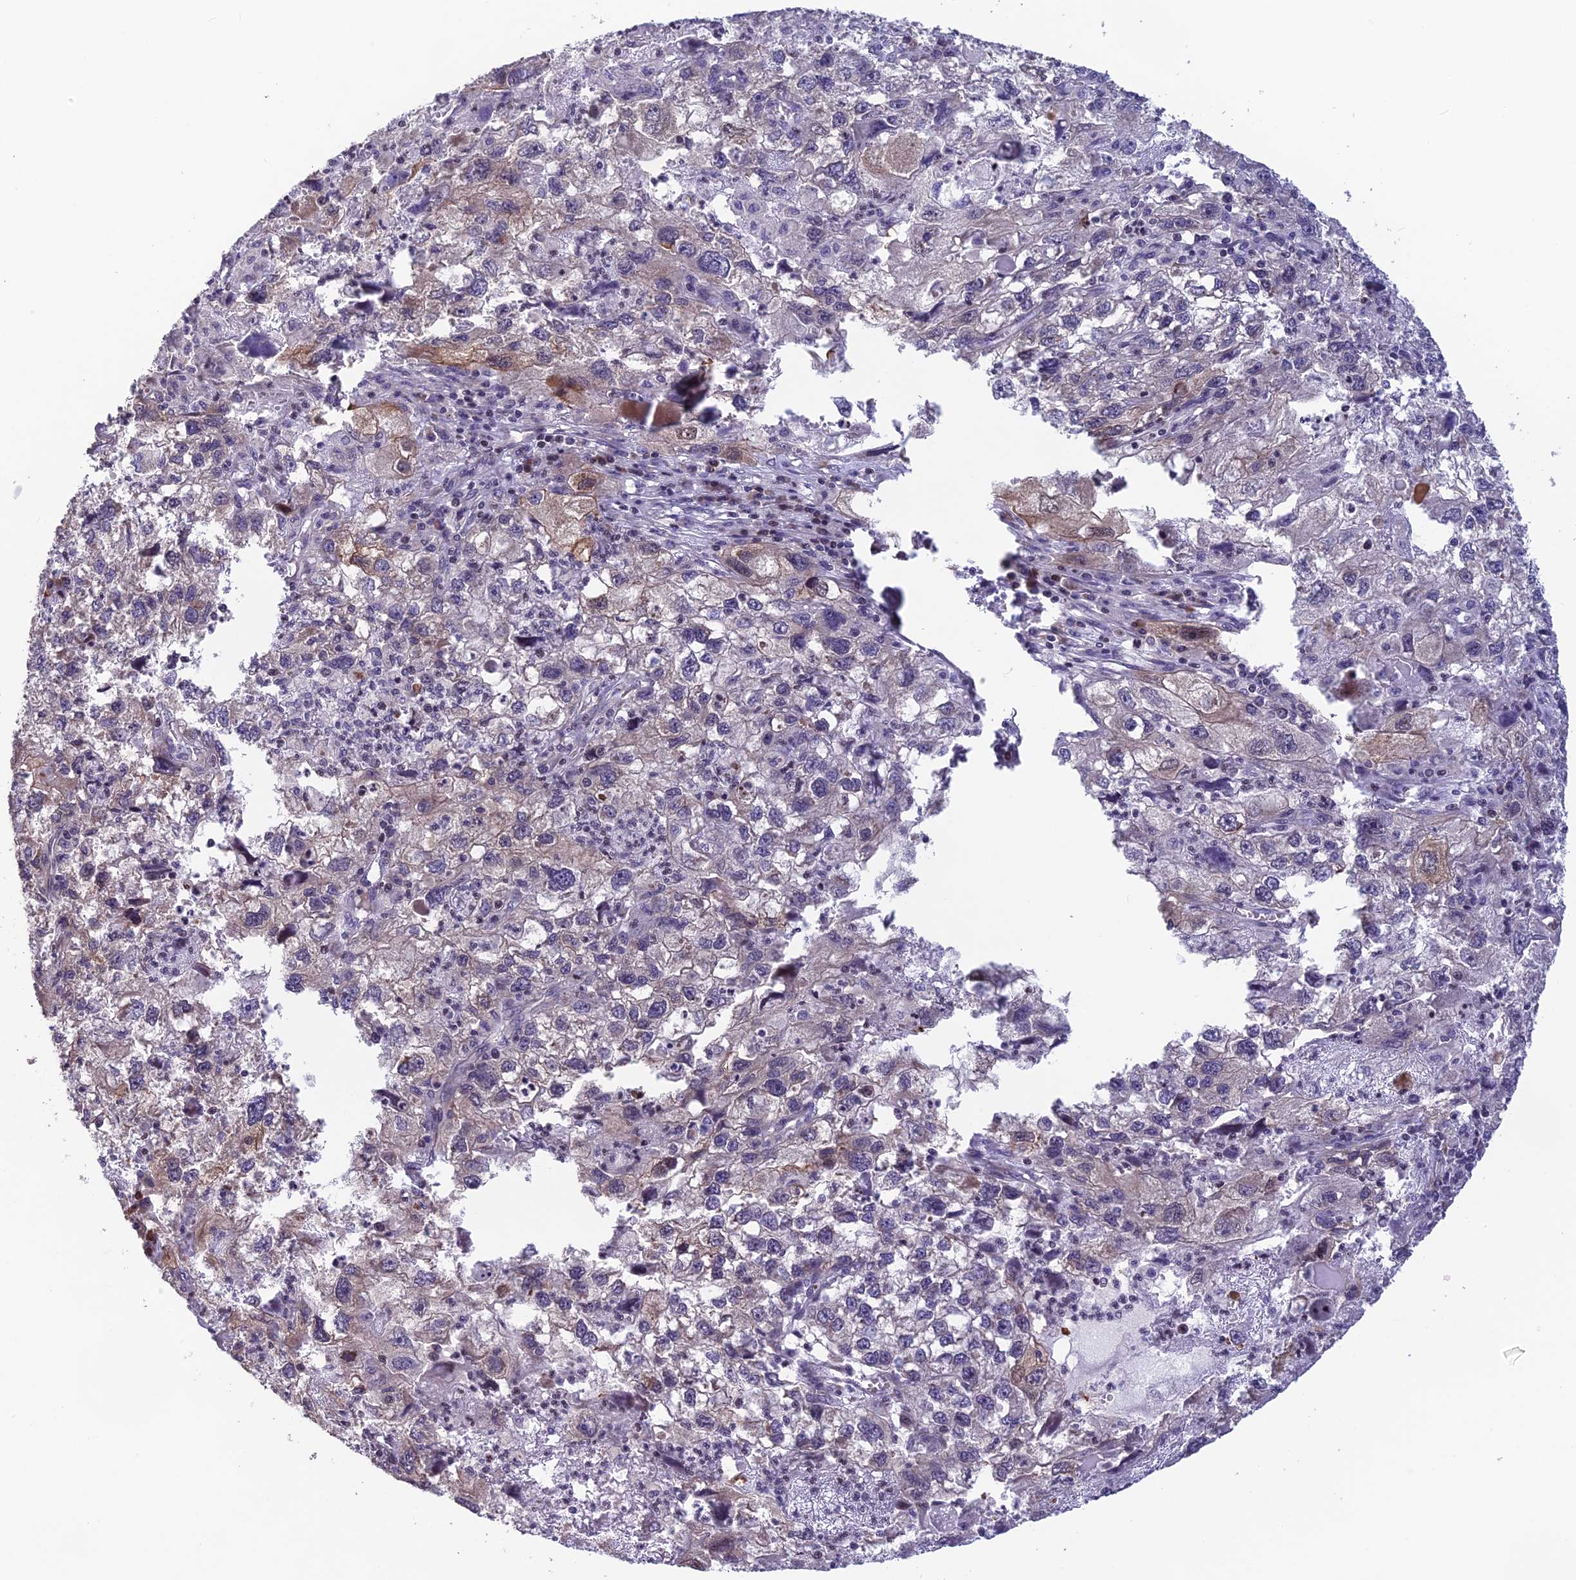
{"staining": {"intensity": "negative", "quantity": "none", "location": "none"}, "tissue": "endometrial cancer", "cell_type": "Tumor cells", "image_type": "cancer", "snomed": [{"axis": "morphology", "description": "Adenocarcinoma, NOS"}, {"axis": "topography", "description": "Endometrium"}], "caption": "Human adenocarcinoma (endometrial) stained for a protein using IHC shows no staining in tumor cells.", "gene": "TMEM134", "patient": {"sex": "female", "age": 49}}